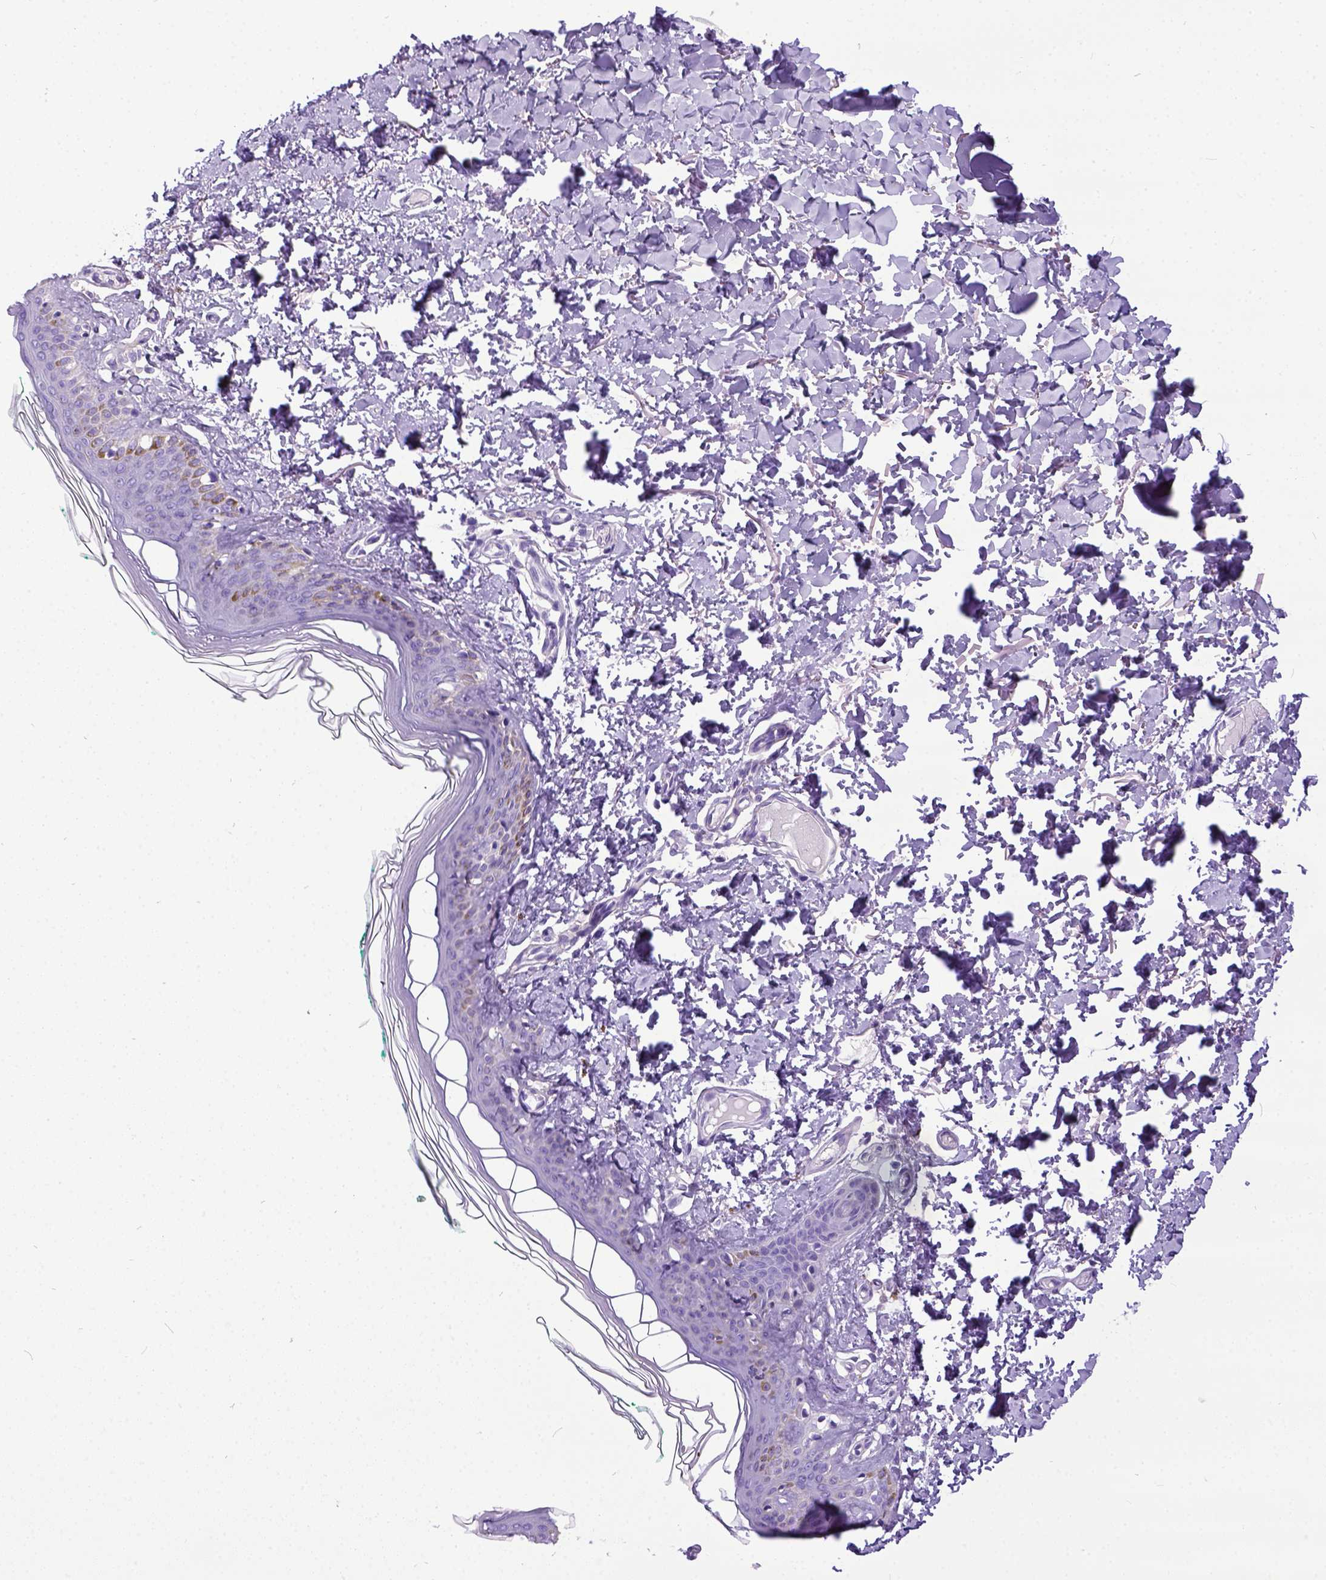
{"staining": {"intensity": "negative", "quantity": "none", "location": "none"}, "tissue": "skin", "cell_type": "Fibroblasts", "image_type": "normal", "snomed": [{"axis": "morphology", "description": "Normal tissue, NOS"}, {"axis": "topography", "description": "Skin"}, {"axis": "topography", "description": "Peripheral nerve tissue"}], "caption": "Immunohistochemistry of benign skin shows no staining in fibroblasts.", "gene": "IGF2", "patient": {"sex": "female", "age": 45}}